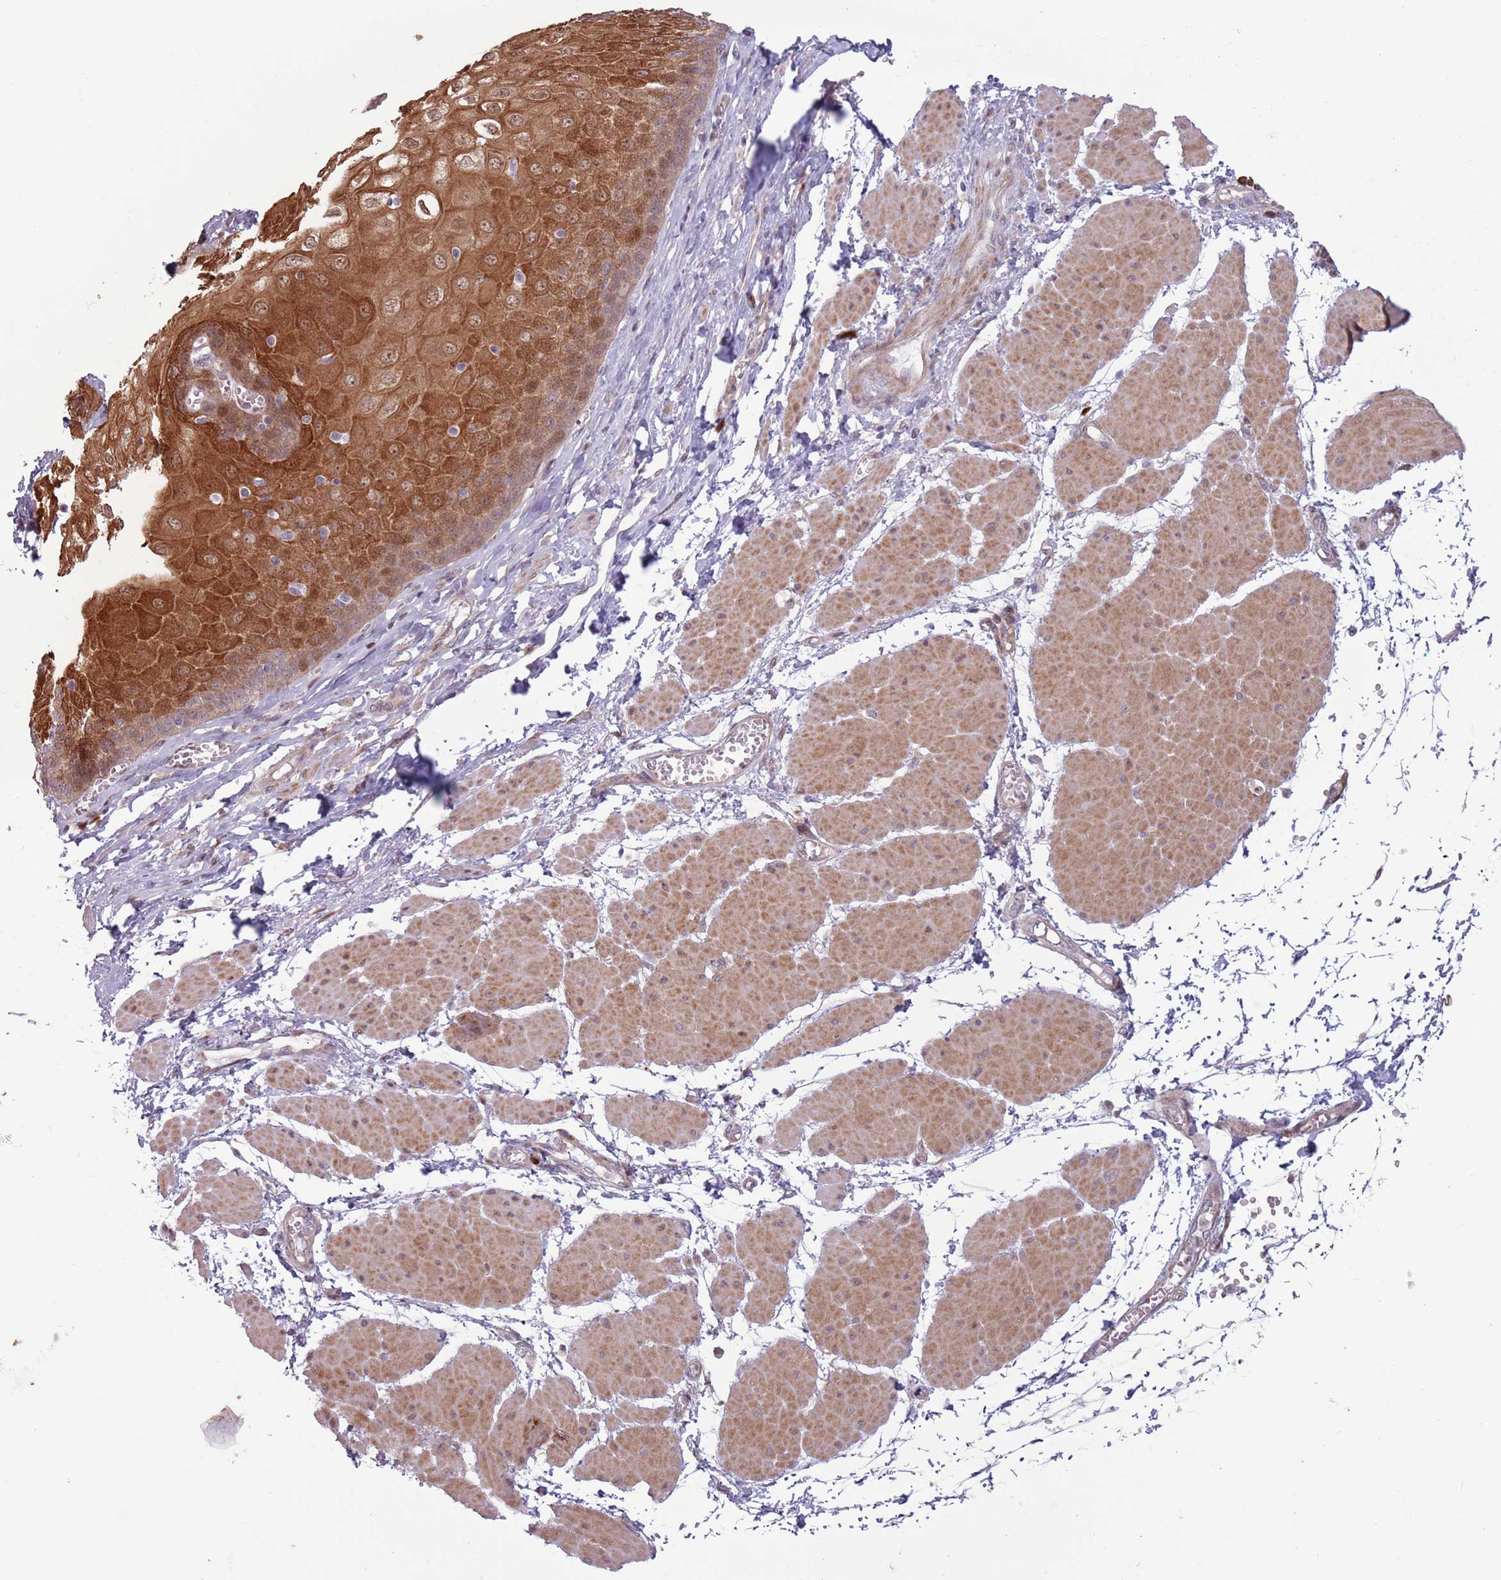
{"staining": {"intensity": "strong", "quantity": "25%-75%", "location": "cytoplasmic/membranous,nuclear"}, "tissue": "esophagus", "cell_type": "Squamous epithelial cells", "image_type": "normal", "snomed": [{"axis": "morphology", "description": "Normal tissue, NOS"}, {"axis": "topography", "description": "Esophagus"}], "caption": "Esophagus stained with DAB immunohistochemistry (IHC) shows high levels of strong cytoplasmic/membranous,nuclear positivity in about 25%-75% of squamous epithelial cells.", "gene": "CCDC150", "patient": {"sex": "male", "age": 60}}